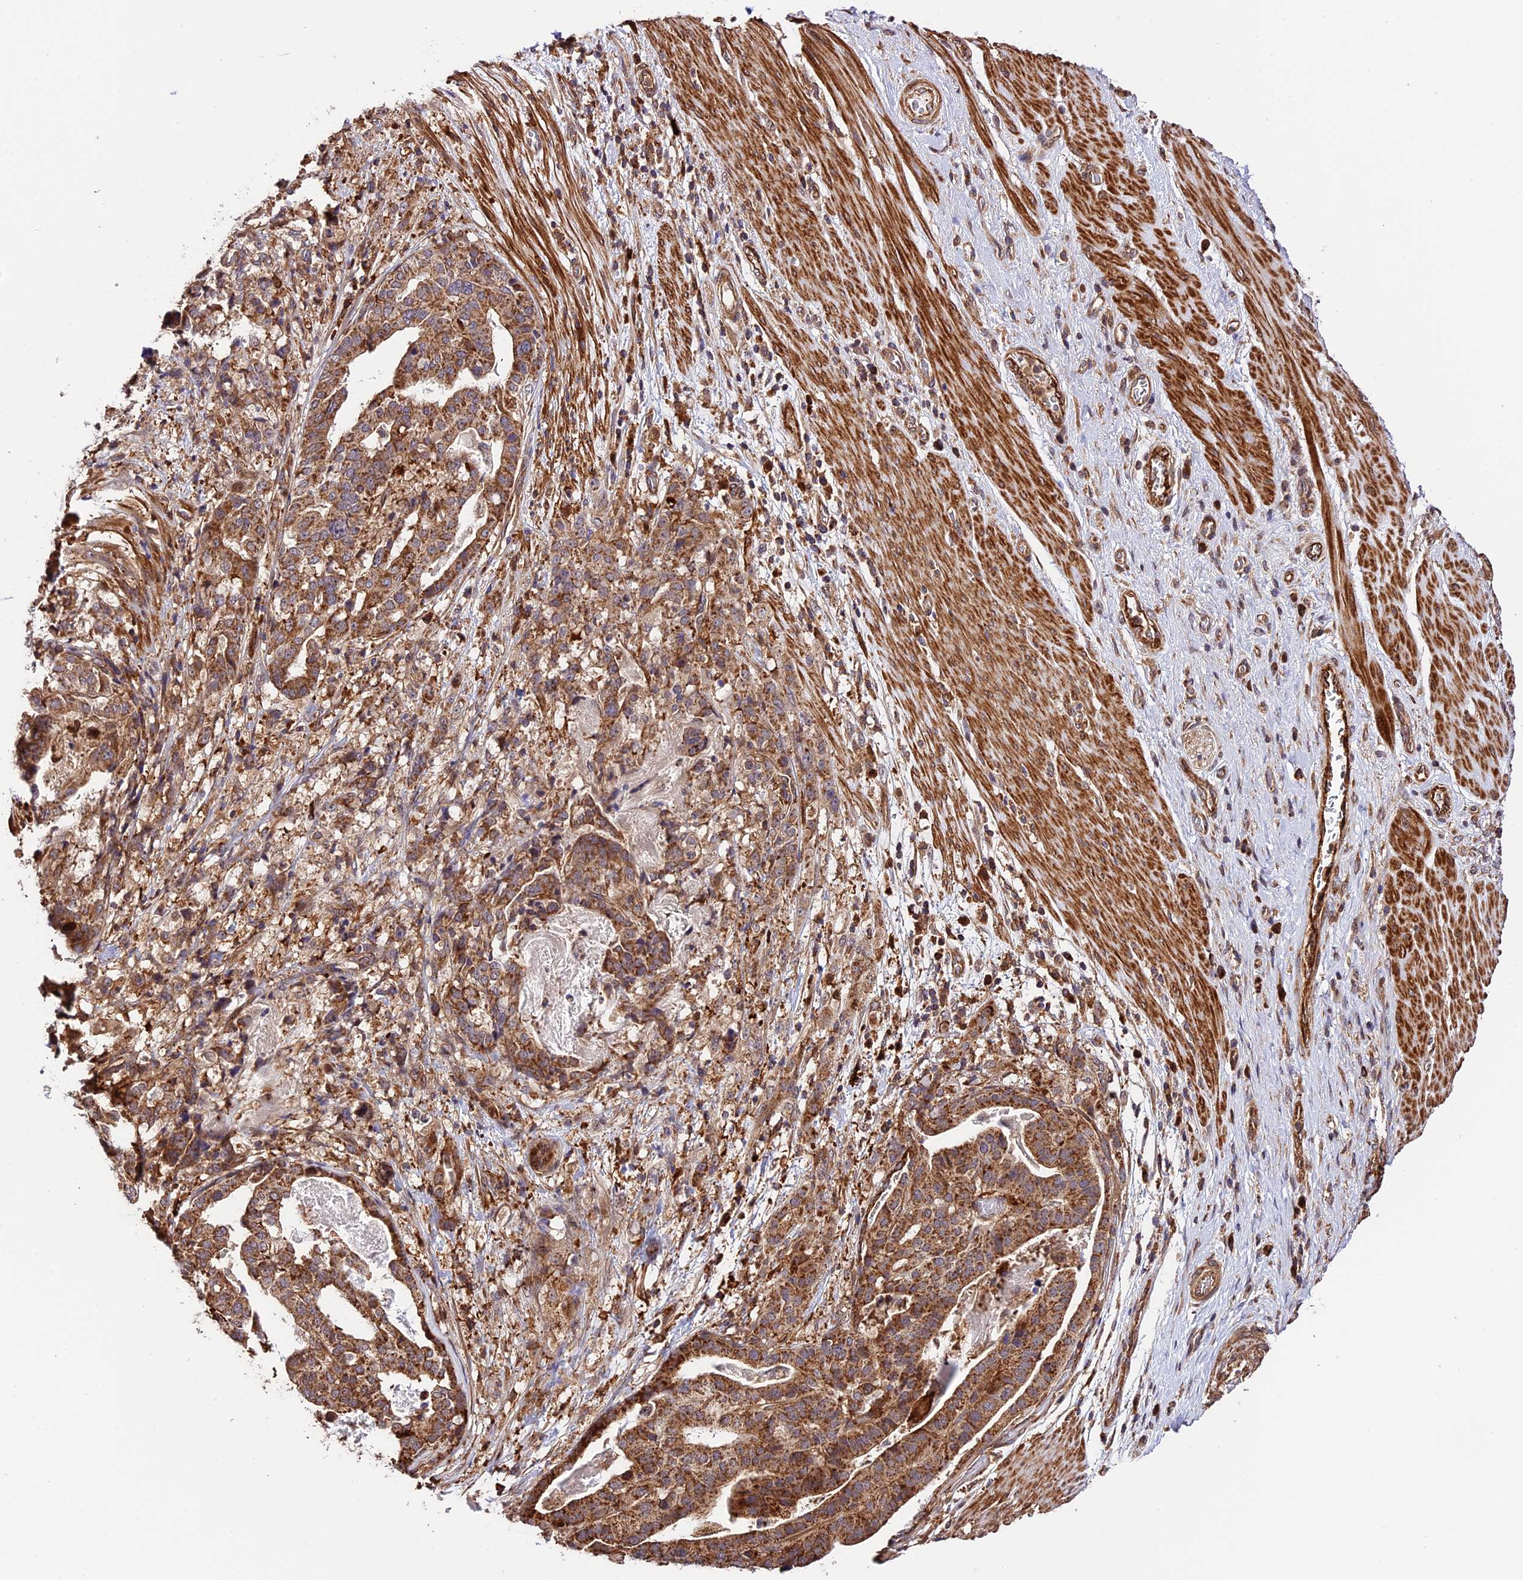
{"staining": {"intensity": "moderate", "quantity": ">75%", "location": "cytoplasmic/membranous"}, "tissue": "stomach cancer", "cell_type": "Tumor cells", "image_type": "cancer", "snomed": [{"axis": "morphology", "description": "Adenocarcinoma, NOS"}, {"axis": "topography", "description": "Stomach"}], "caption": "The immunohistochemical stain highlights moderate cytoplasmic/membranous staining in tumor cells of stomach adenocarcinoma tissue. (DAB IHC, brown staining for protein, blue staining for nuclei).", "gene": "HERPUD1", "patient": {"sex": "male", "age": 48}}